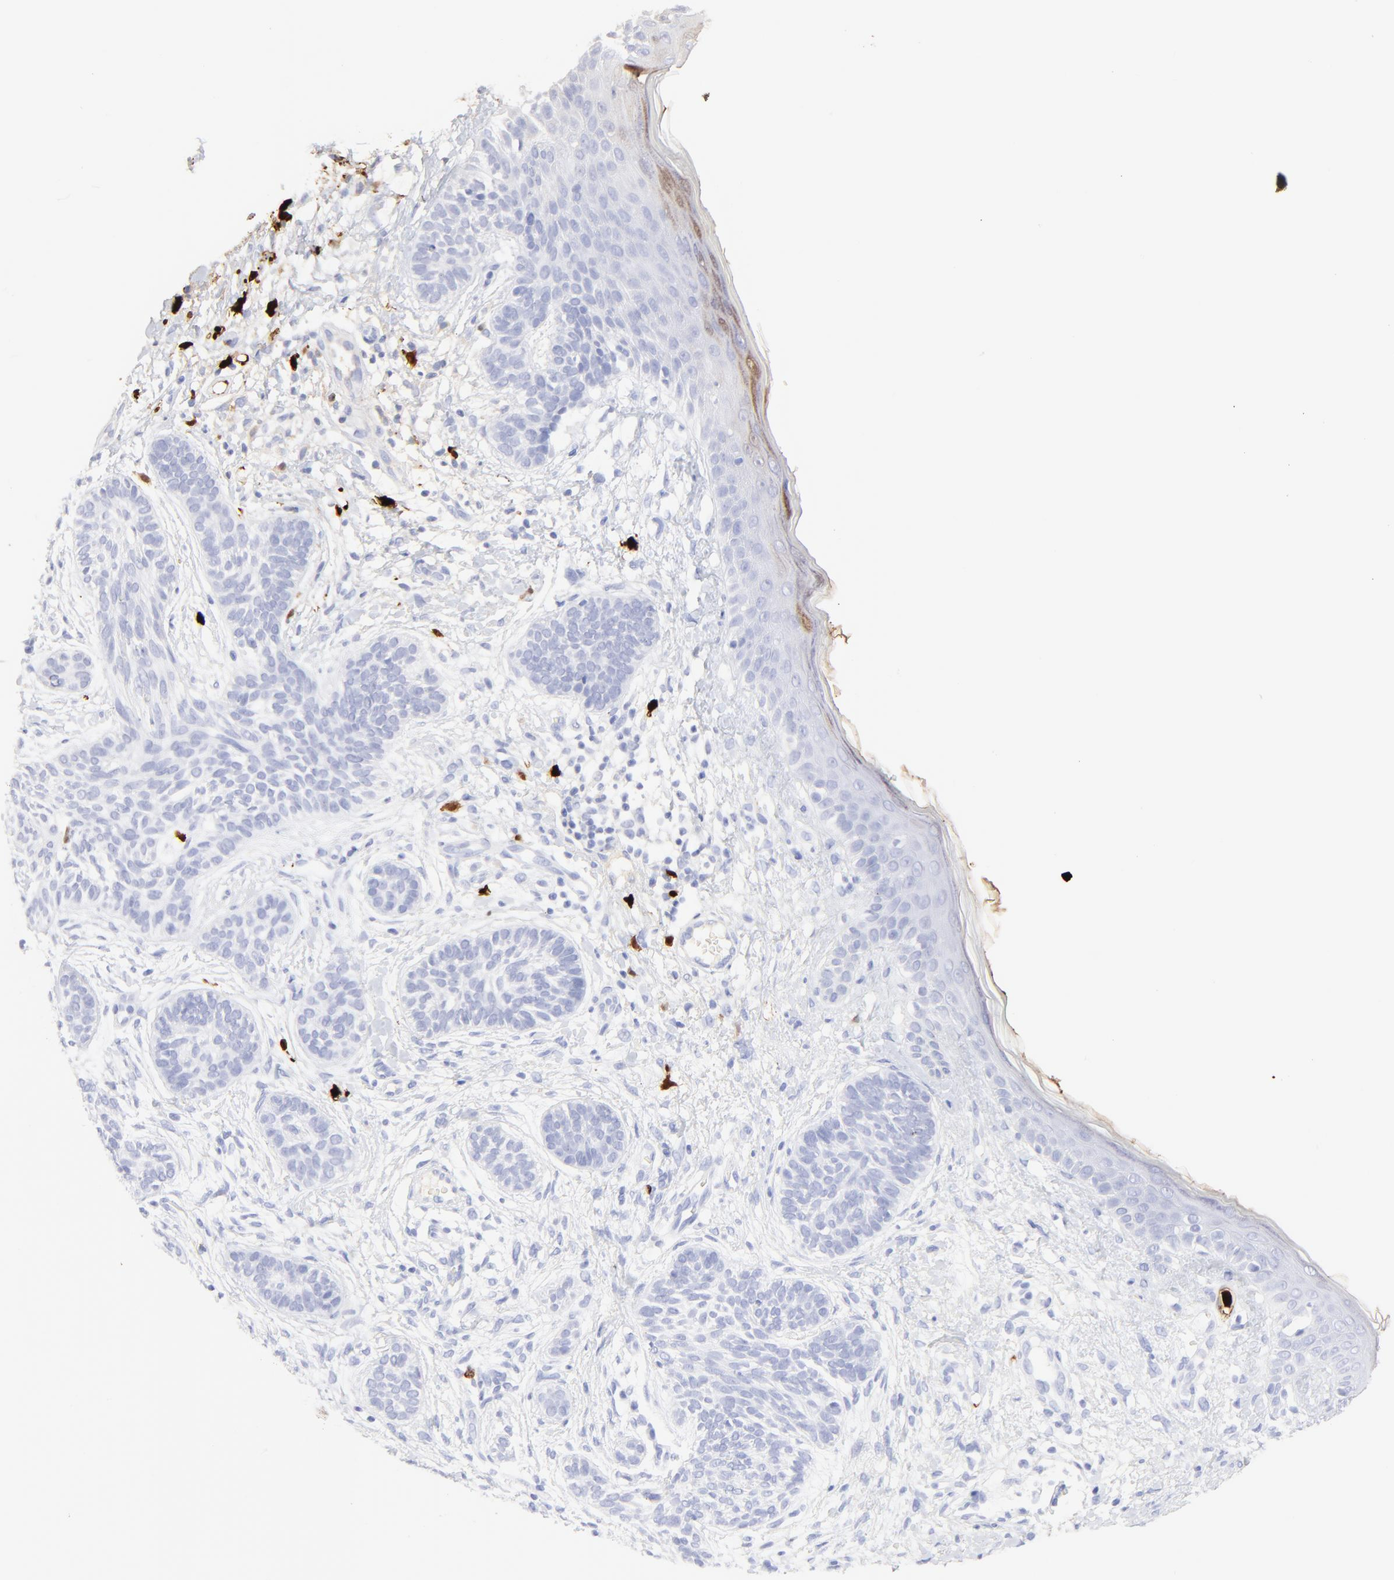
{"staining": {"intensity": "negative", "quantity": "none", "location": "none"}, "tissue": "skin cancer", "cell_type": "Tumor cells", "image_type": "cancer", "snomed": [{"axis": "morphology", "description": "Normal tissue, NOS"}, {"axis": "morphology", "description": "Basal cell carcinoma"}, {"axis": "topography", "description": "Skin"}], "caption": "This is an immunohistochemistry (IHC) photomicrograph of skin cancer (basal cell carcinoma). There is no expression in tumor cells.", "gene": "S100A12", "patient": {"sex": "male", "age": 63}}